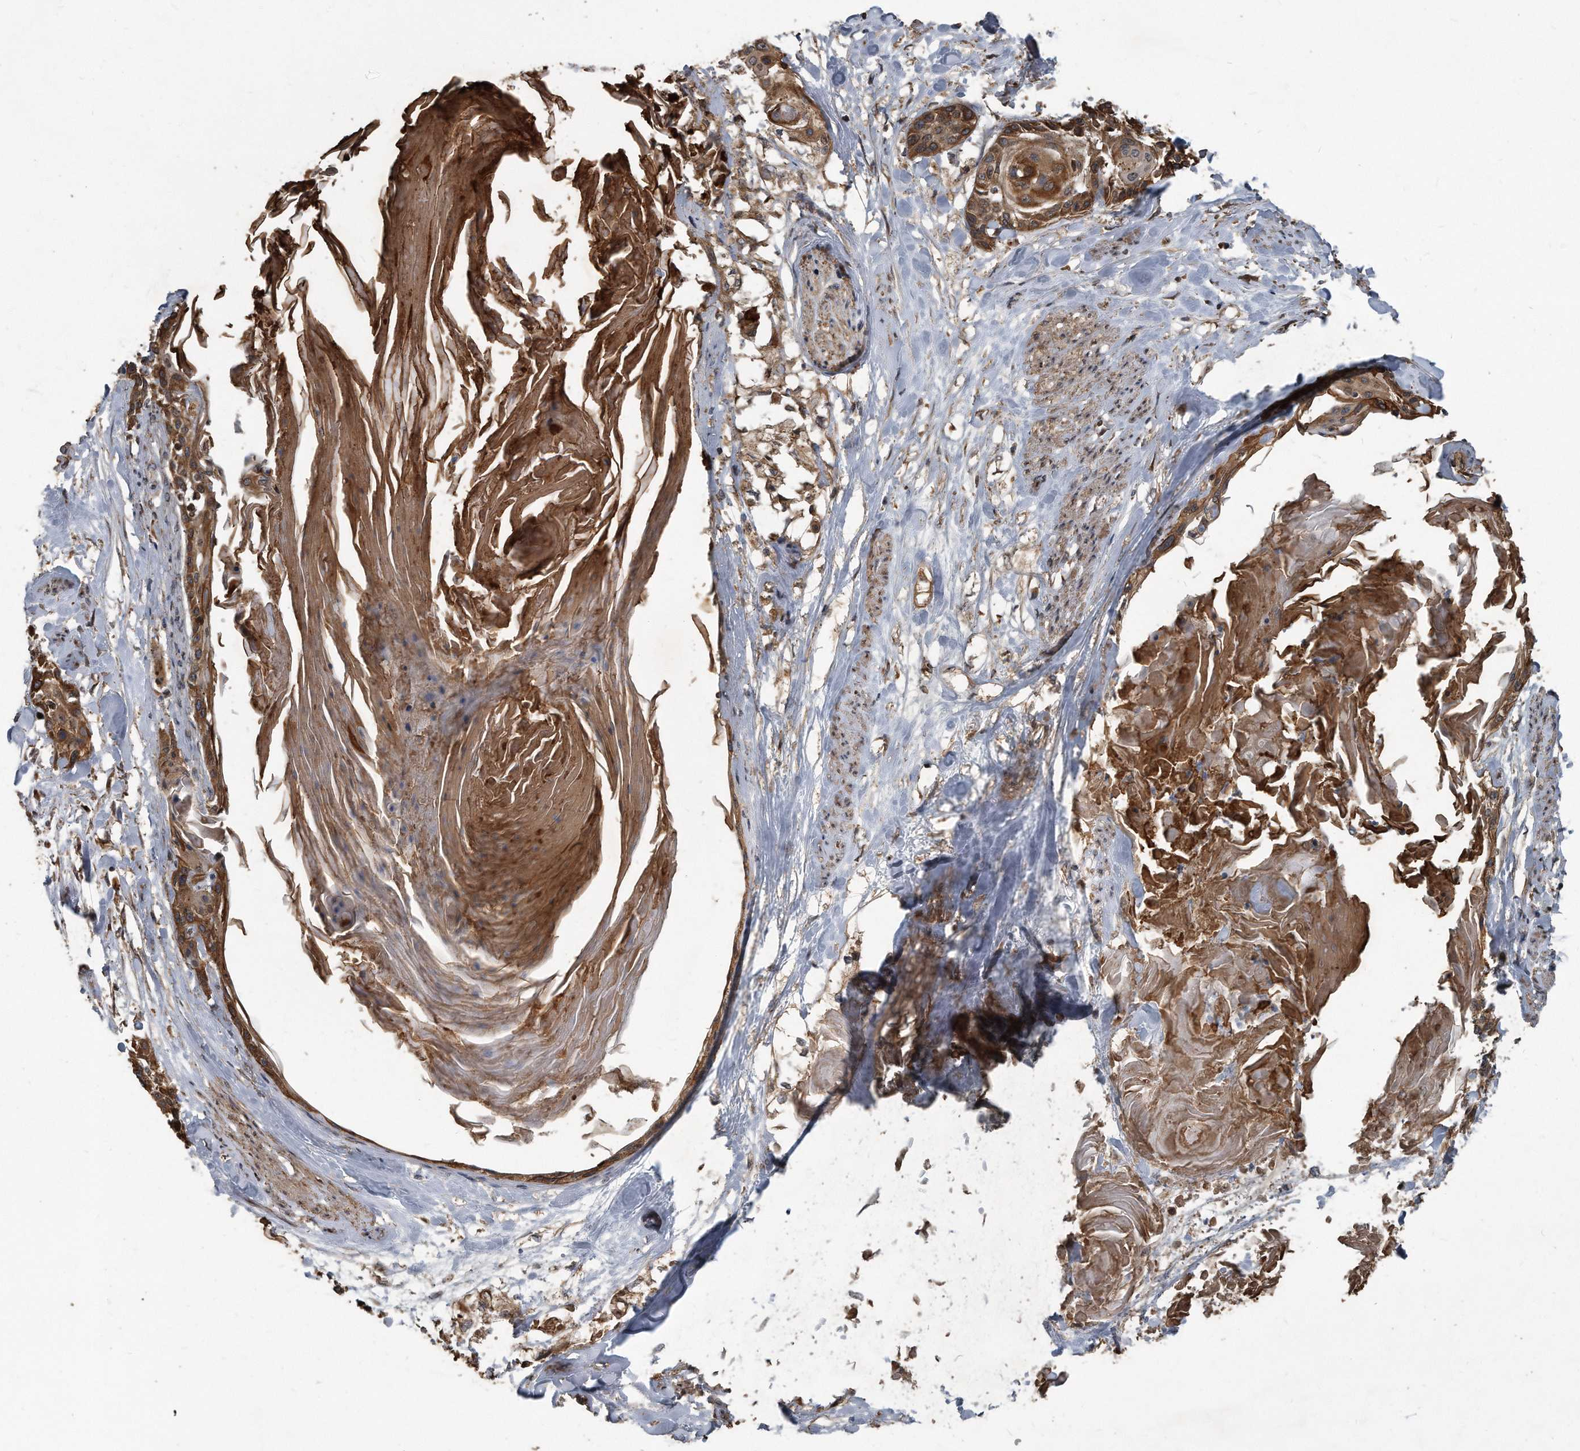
{"staining": {"intensity": "moderate", "quantity": ">75%", "location": "cytoplasmic/membranous"}, "tissue": "cervical cancer", "cell_type": "Tumor cells", "image_type": "cancer", "snomed": [{"axis": "morphology", "description": "Squamous cell carcinoma, NOS"}, {"axis": "topography", "description": "Cervix"}], "caption": "Cervical squamous cell carcinoma stained with a brown dye shows moderate cytoplasmic/membranous positive expression in approximately >75% of tumor cells.", "gene": "FAM136A", "patient": {"sex": "female", "age": 57}}